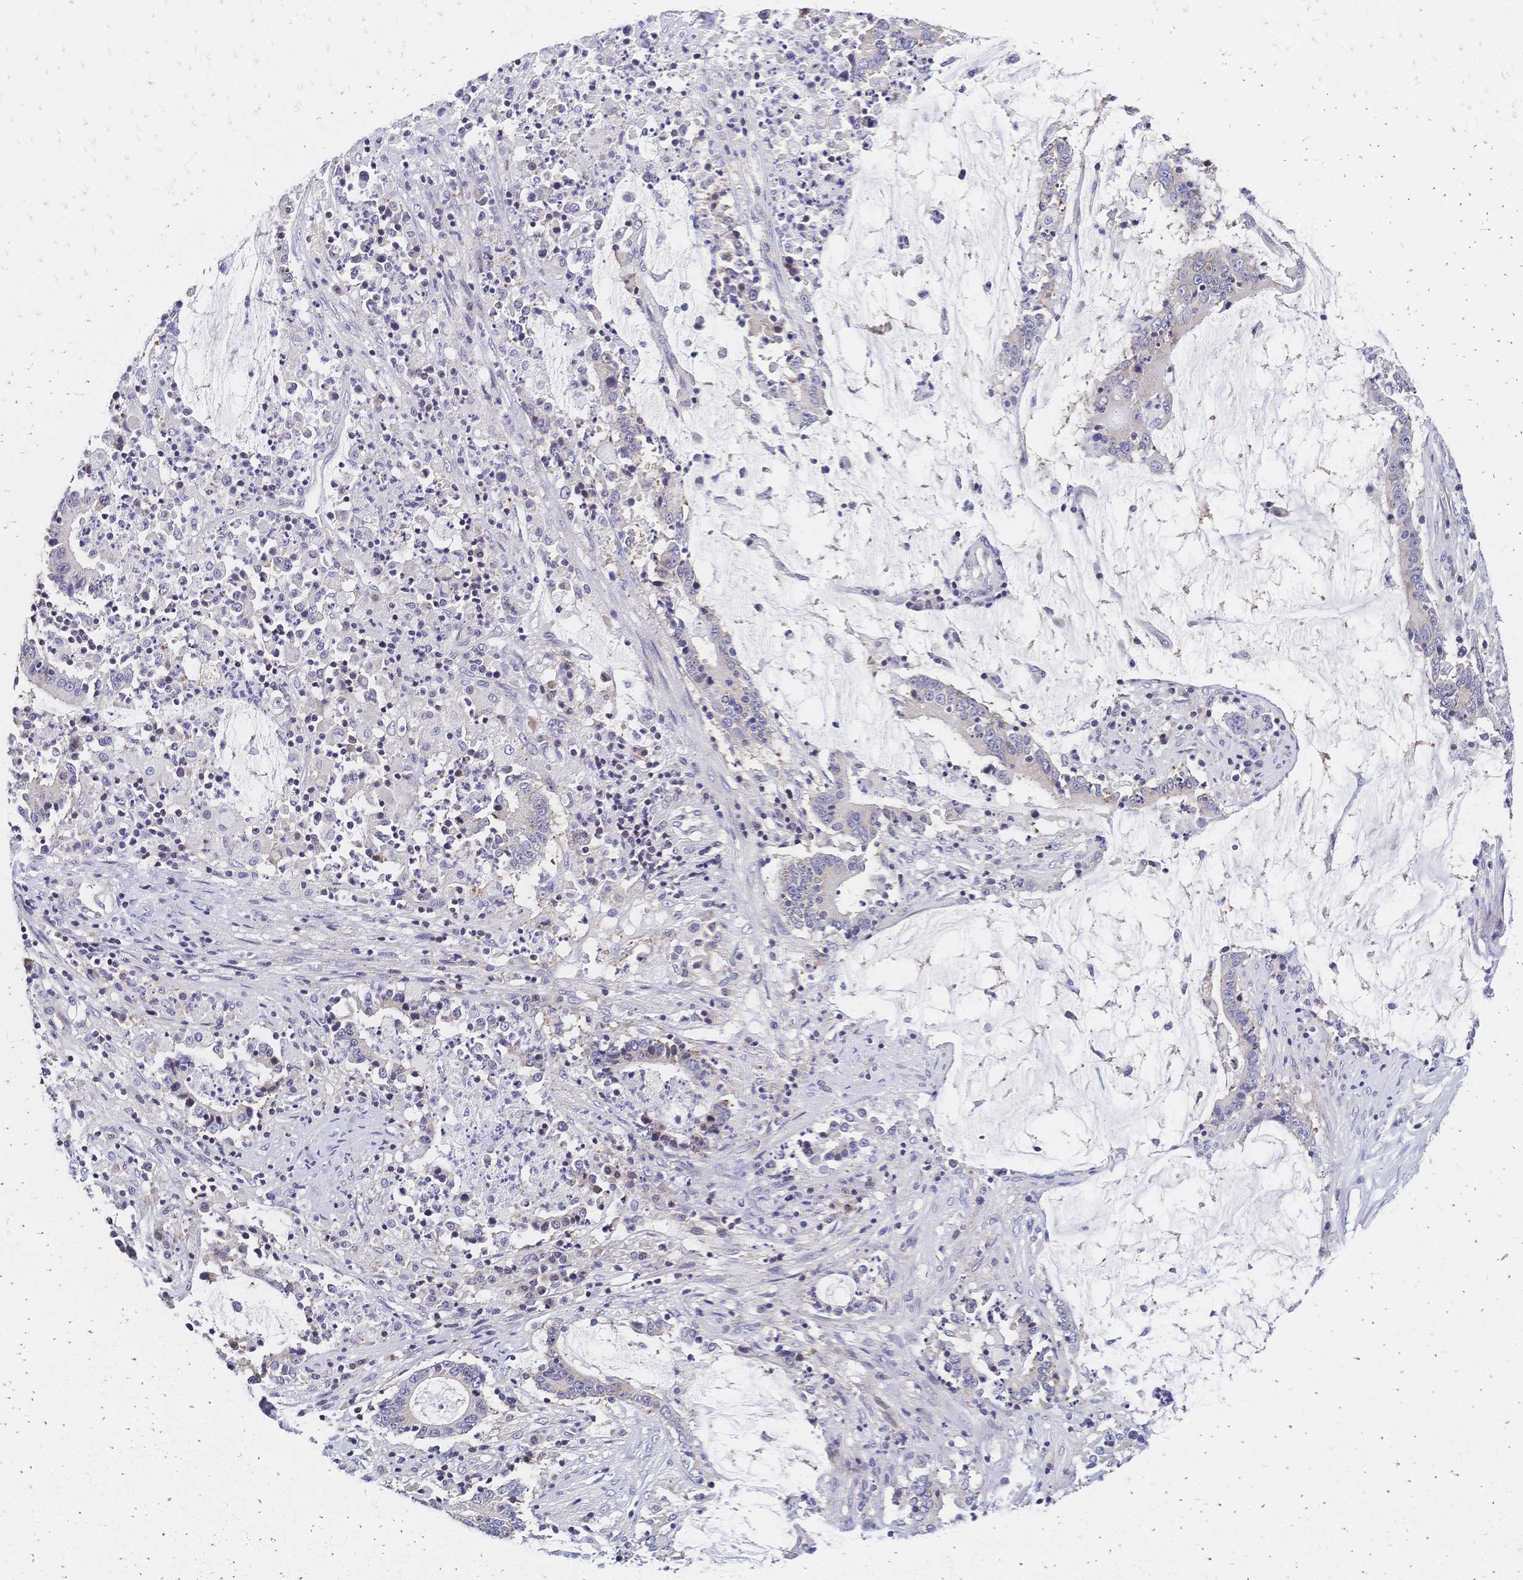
{"staining": {"intensity": "negative", "quantity": "none", "location": "none"}, "tissue": "stomach cancer", "cell_type": "Tumor cells", "image_type": "cancer", "snomed": [{"axis": "morphology", "description": "Adenocarcinoma, NOS"}, {"axis": "topography", "description": "Stomach, upper"}], "caption": "Micrograph shows no protein staining in tumor cells of stomach adenocarcinoma tissue.", "gene": "CBX7", "patient": {"sex": "male", "age": 68}}